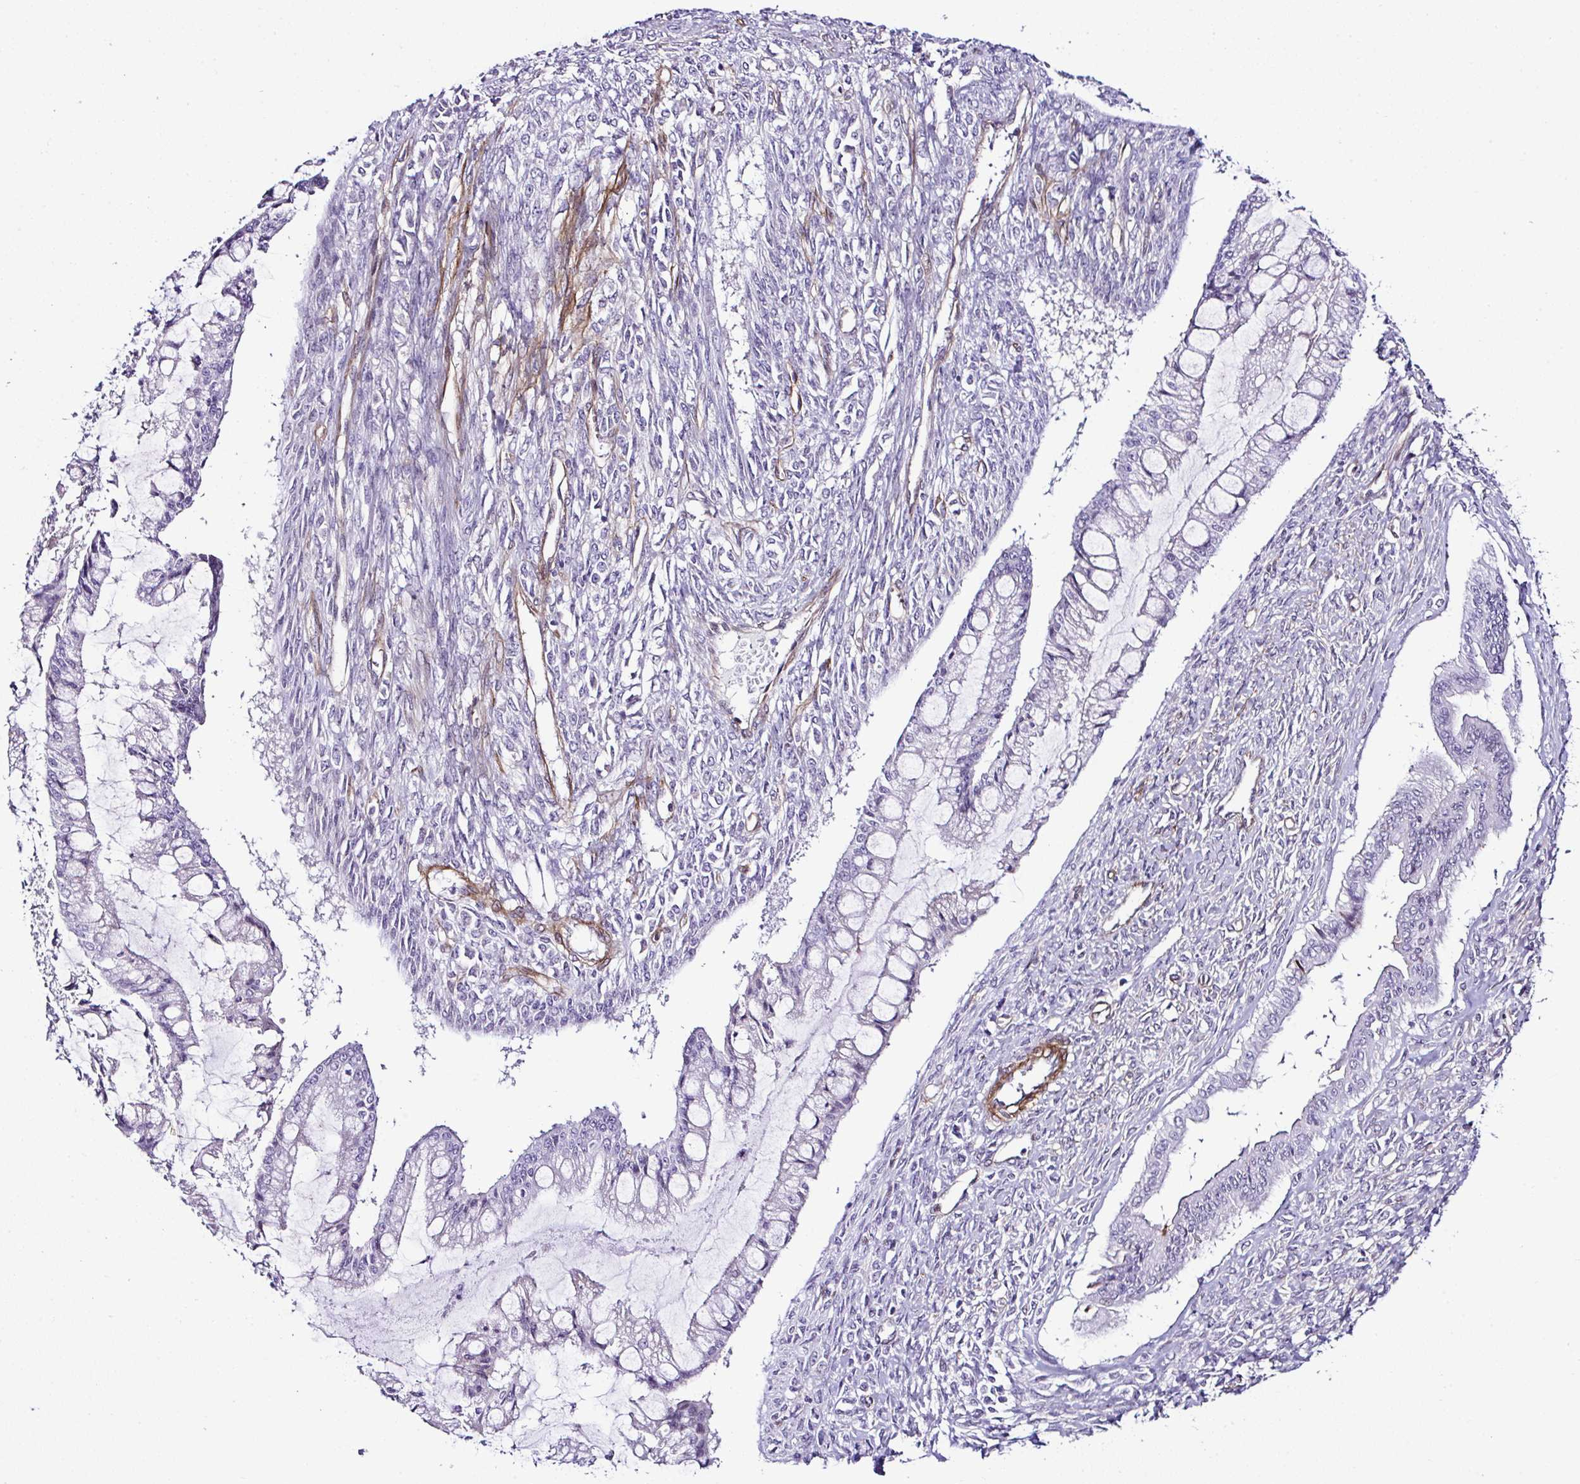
{"staining": {"intensity": "negative", "quantity": "none", "location": "none"}, "tissue": "ovarian cancer", "cell_type": "Tumor cells", "image_type": "cancer", "snomed": [{"axis": "morphology", "description": "Cystadenocarcinoma, mucinous, NOS"}, {"axis": "topography", "description": "Ovary"}], "caption": "The image shows no staining of tumor cells in ovarian cancer (mucinous cystadenocarcinoma).", "gene": "FBXO34", "patient": {"sex": "female", "age": 73}}